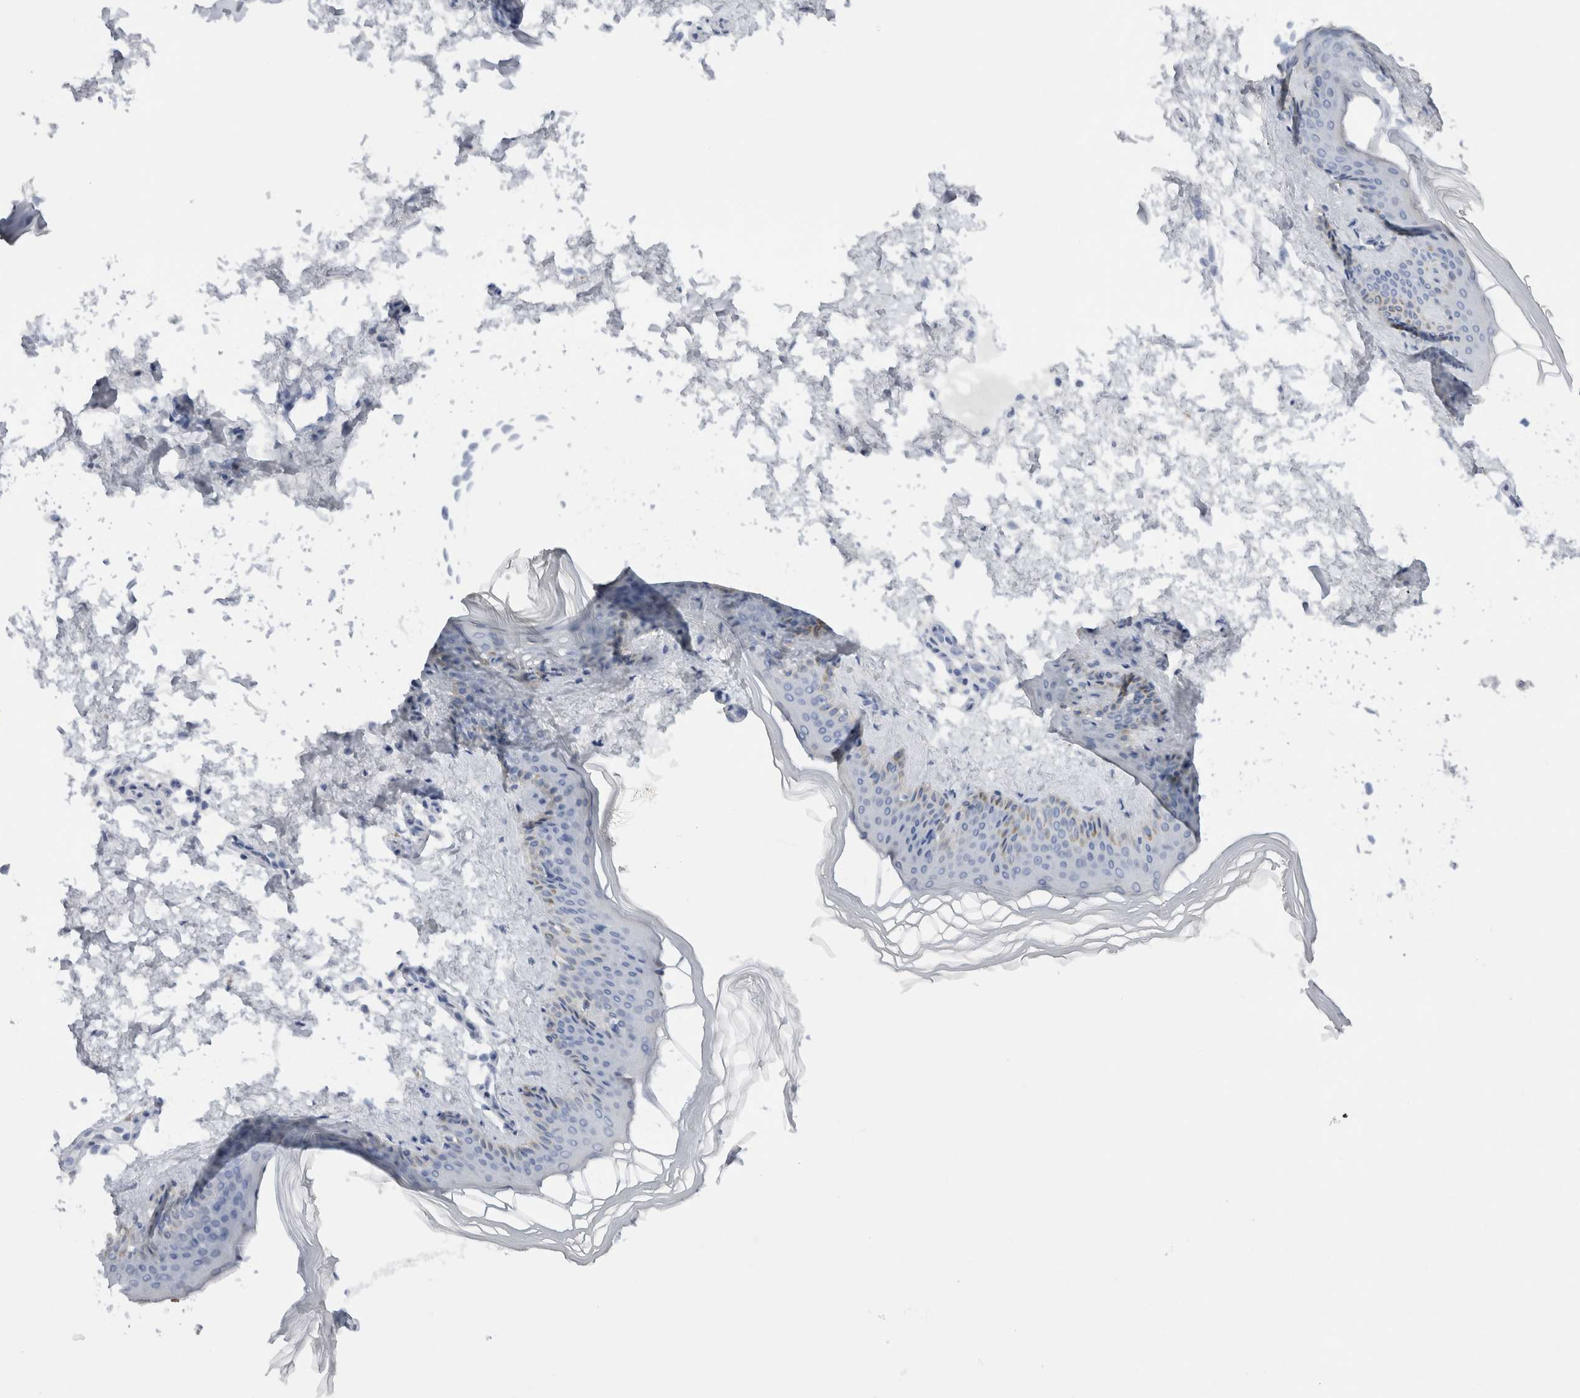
{"staining": {"intensity": "negative", "quantity": "none", "location": "none"}, "tissue": "skin", "cell_type": "Fibroblasts", "image_type": "normal", "snomed": [{"axis": "morphology", "description": "Normal tissue, NOS"}, {"axis": "topography", "description": "Skin"}], "caption": "High power microscopy histopathology image of an immunohistochemistry image of unremarkable skin, revealing no significant expression in fibroblasts. (Stains: DAB immunohistochemistry with hematoxylin counter stain, Microscopy: brightfield microscopy at high magnification).", "gene": "C9orf50", "patient": {"sex": "female", "age": 27}}